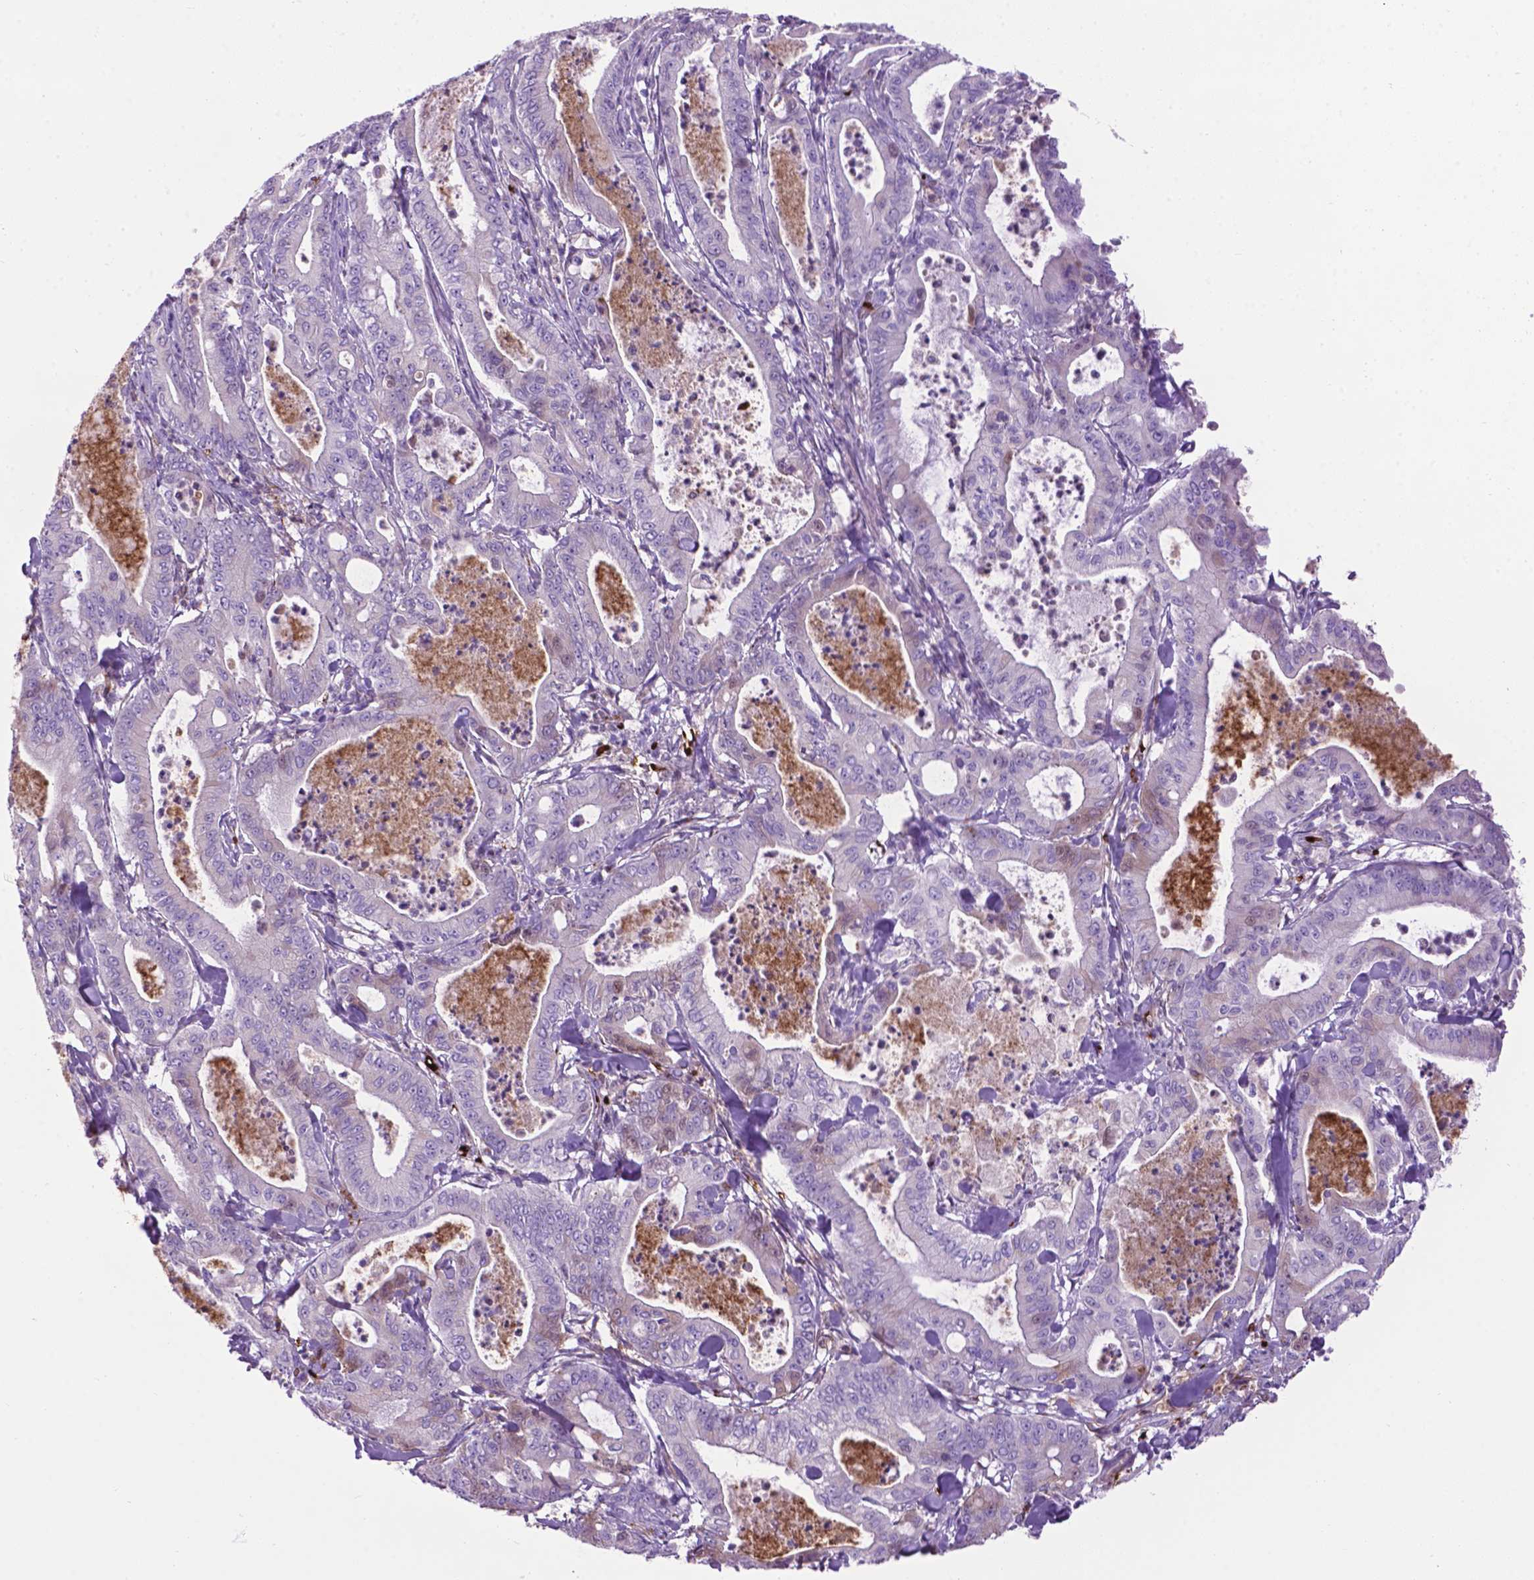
{"staining": {"intensity": "negative", "quantity": "none", "location": "none"}, "tissue": "pancreatic cancer", "cell_type": "Tumor cells", "image_type": "cancer", "snomed": [{"axis": "morphology", "description": "Adenocarcinoma, NOS"}, {"axis": "topography", "description": "Pancreas"}], "caption": "Immunohistochemistry (IHC) photomicrograph of human pancreatic adenocarcinoma stained for a protein (brown), which shows no staining in tumor cells.", "gene": "TMEM132E", "patient": {"sex": "male", "age": 71}}